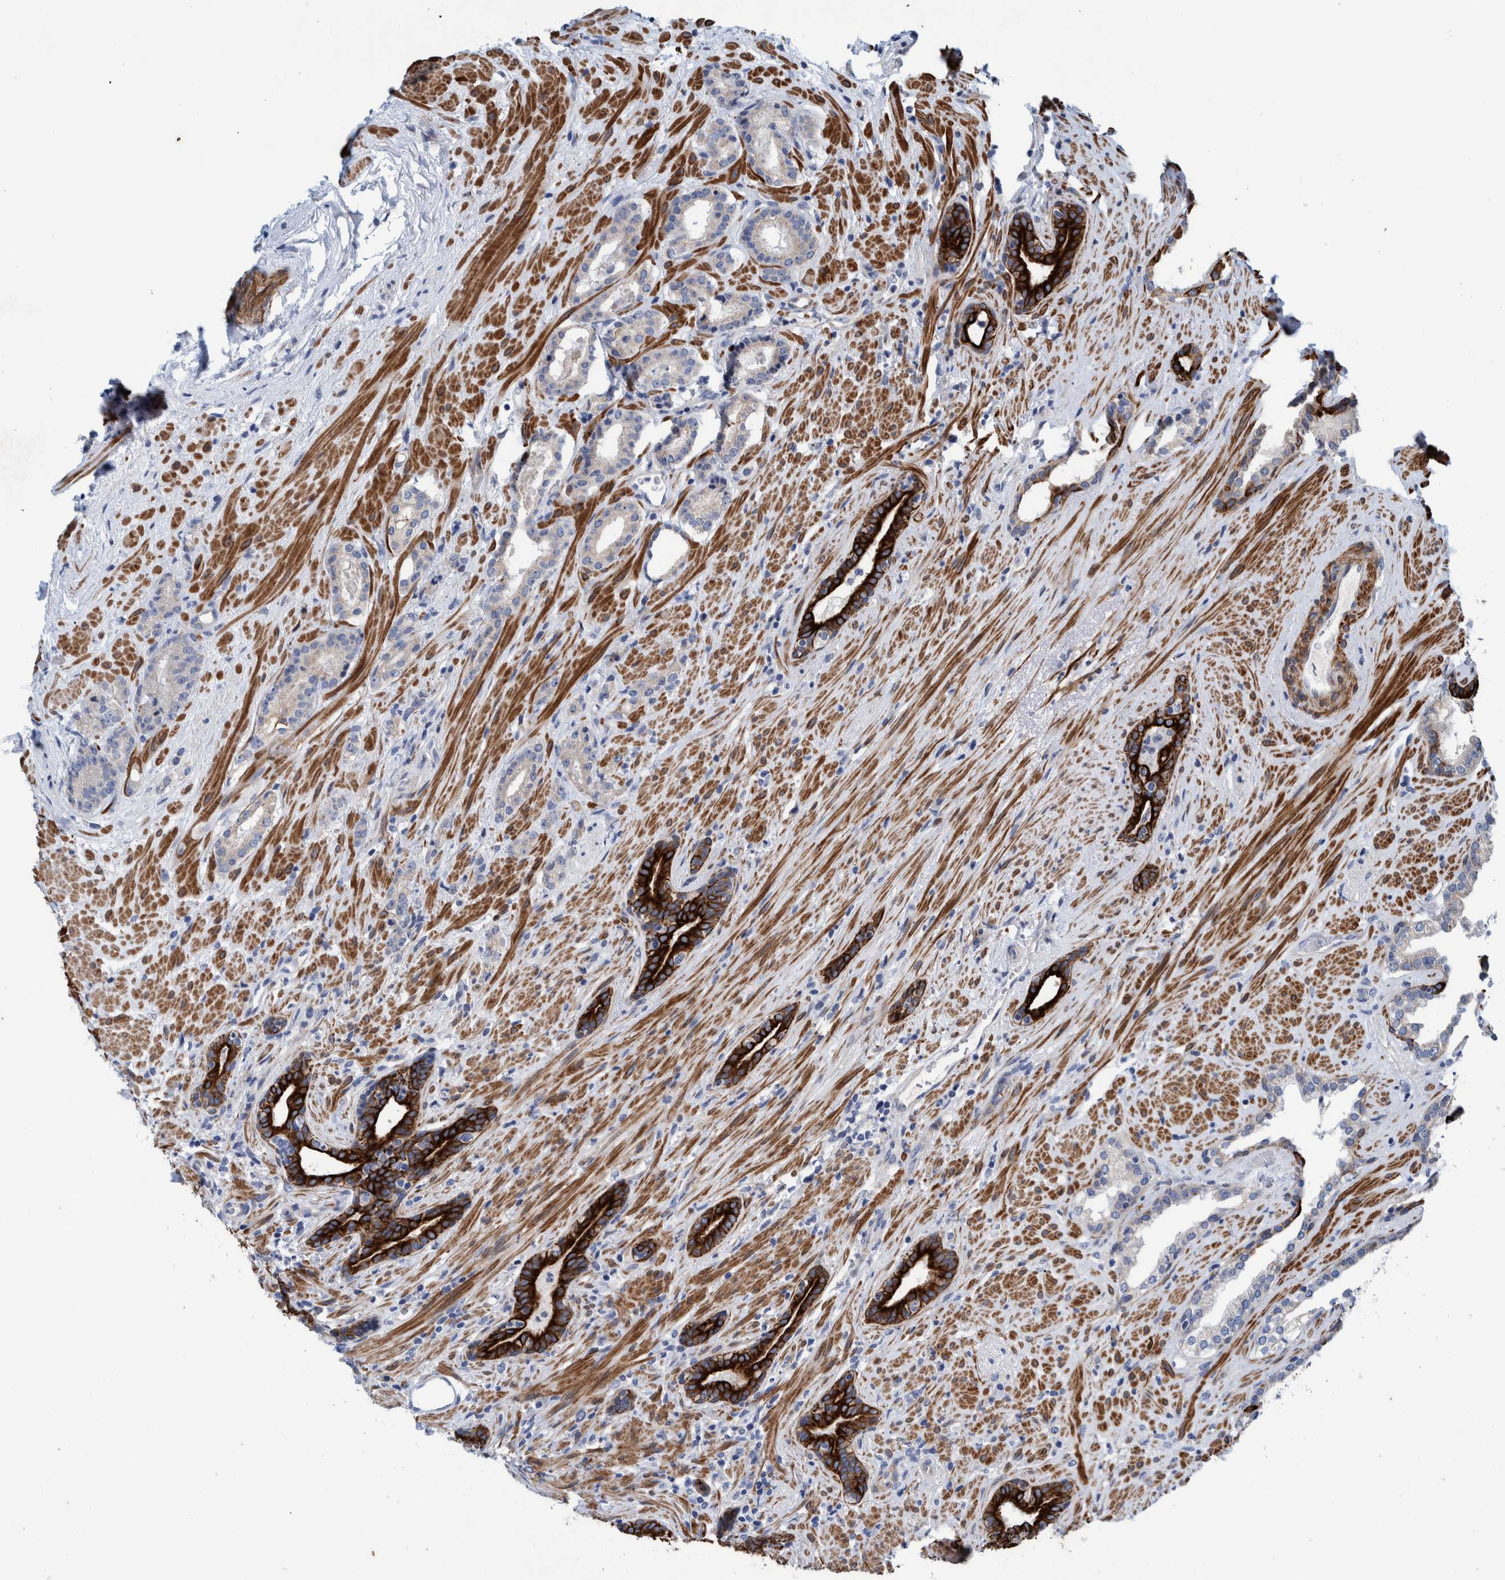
{"staining": {"intensity": "negative", "quantity": "none", "location": "none"}, "tissue": "prostate cancer", "cell_type": "Tumor cells", "image_type": "cancer", "snomed": [{"axis": "morphology", "description": "Adenocarcinoma, High grade"}, {"axis": "topography", "description": "Prostate"}], "caption": "A micrograph of prostate cancer stained for a protein reveals no brown staining in tumor cells. The staining is performed using DAB (3,3'-diaminobenzidine) brown chromogen with nuclei counter-stained in using hematoxylin.", "gene": "MKS1", "patient": {"sex": "male", "age": 71}}